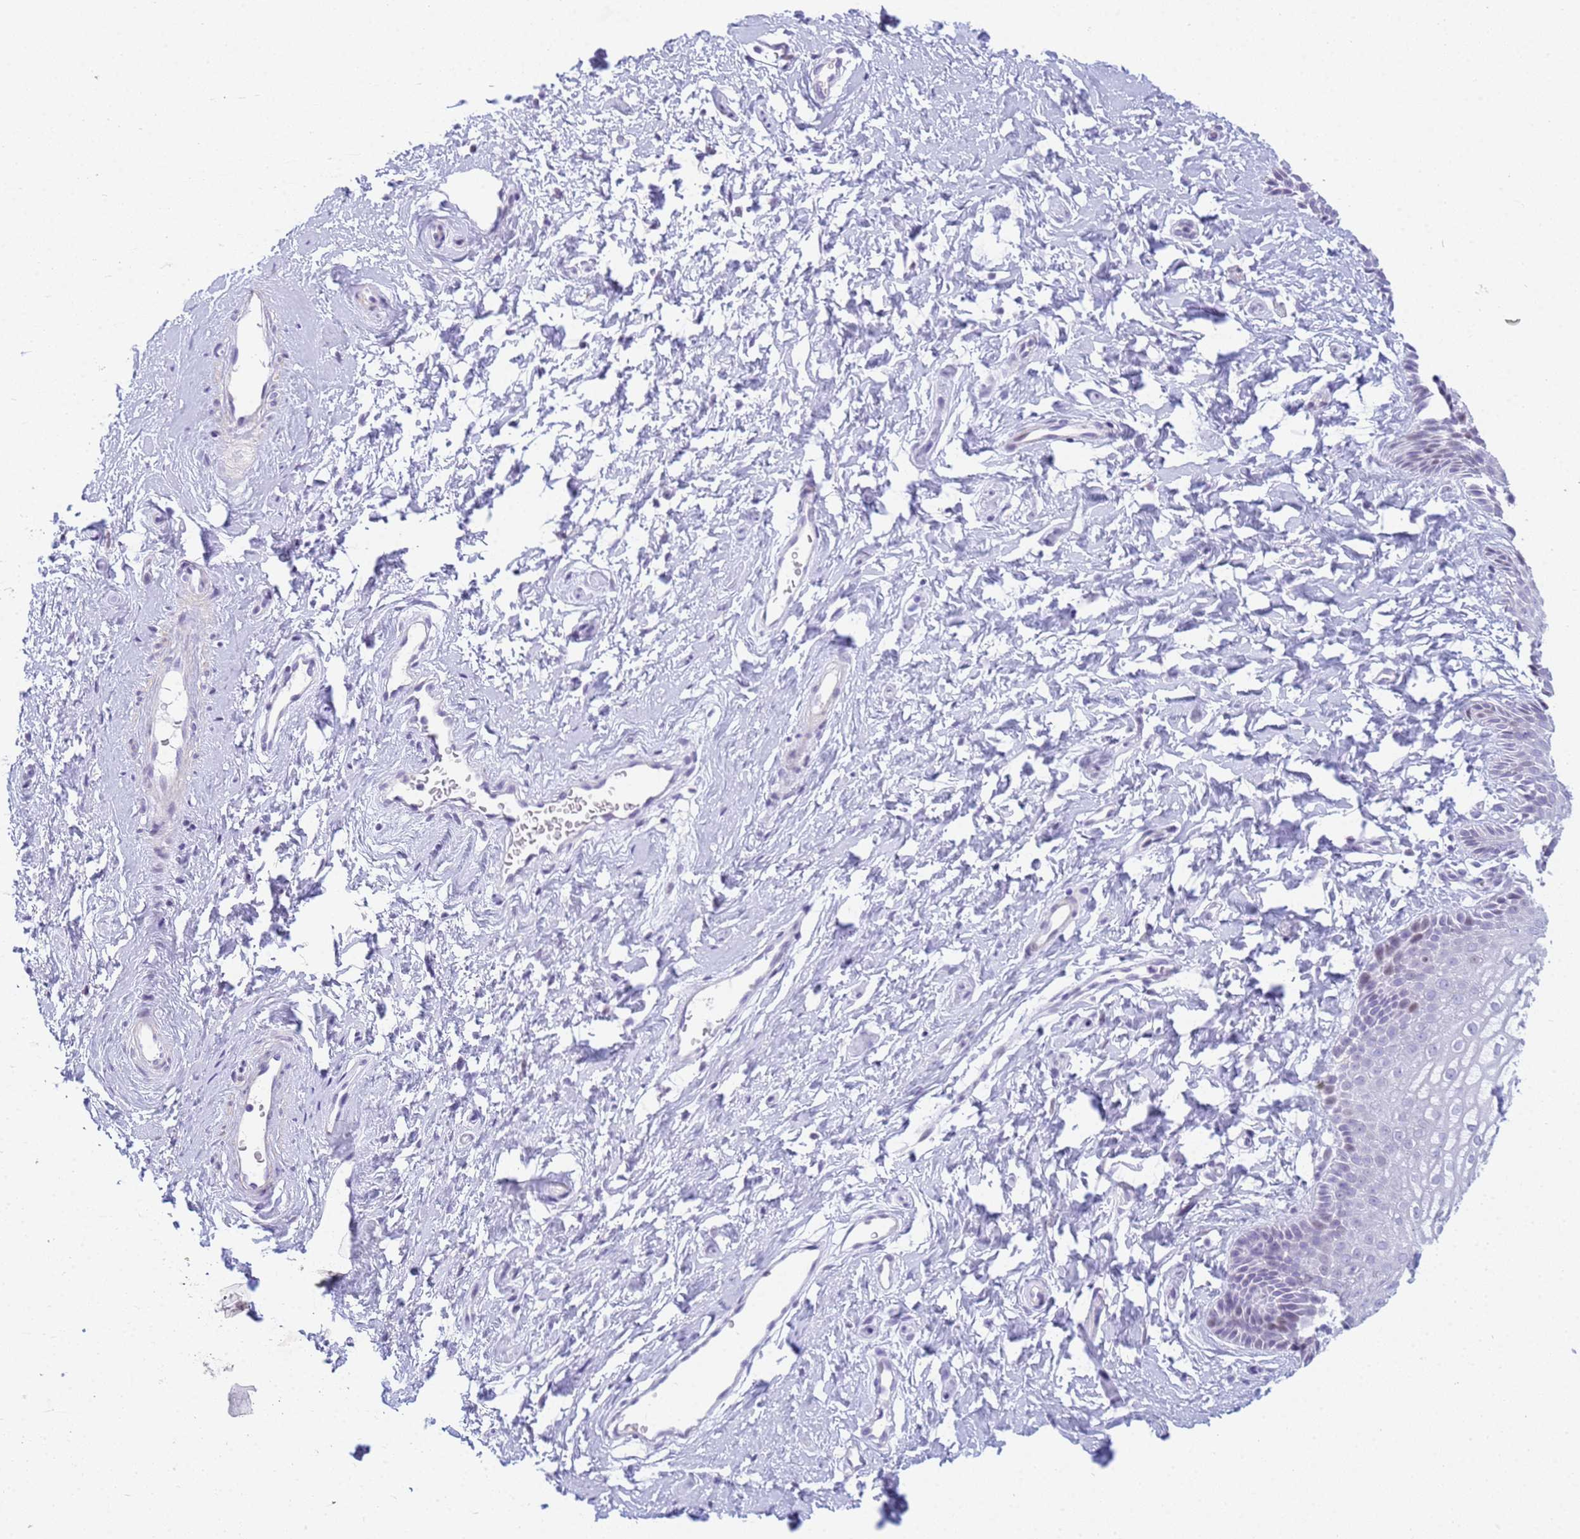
{"staining": {"intensity": "negative", "quantity": "none", "location": "none"}, "tissue": "vagina", "cell_type": "Squamous epithelial cells", "image_type": "normal", "snomed": [{"axis": "morphology", "description": "Normal tissue, NOS"}, {"axis": "topography", "description": "Vagina"}, {"axis": "topography", "description": "Cervix"}], "caption": "Vagina stained for a protein using IHC exhibits no staining squamous epithelial cells.", "gene": "SNX20", "patient": {"sex": "female", "age": 40}}